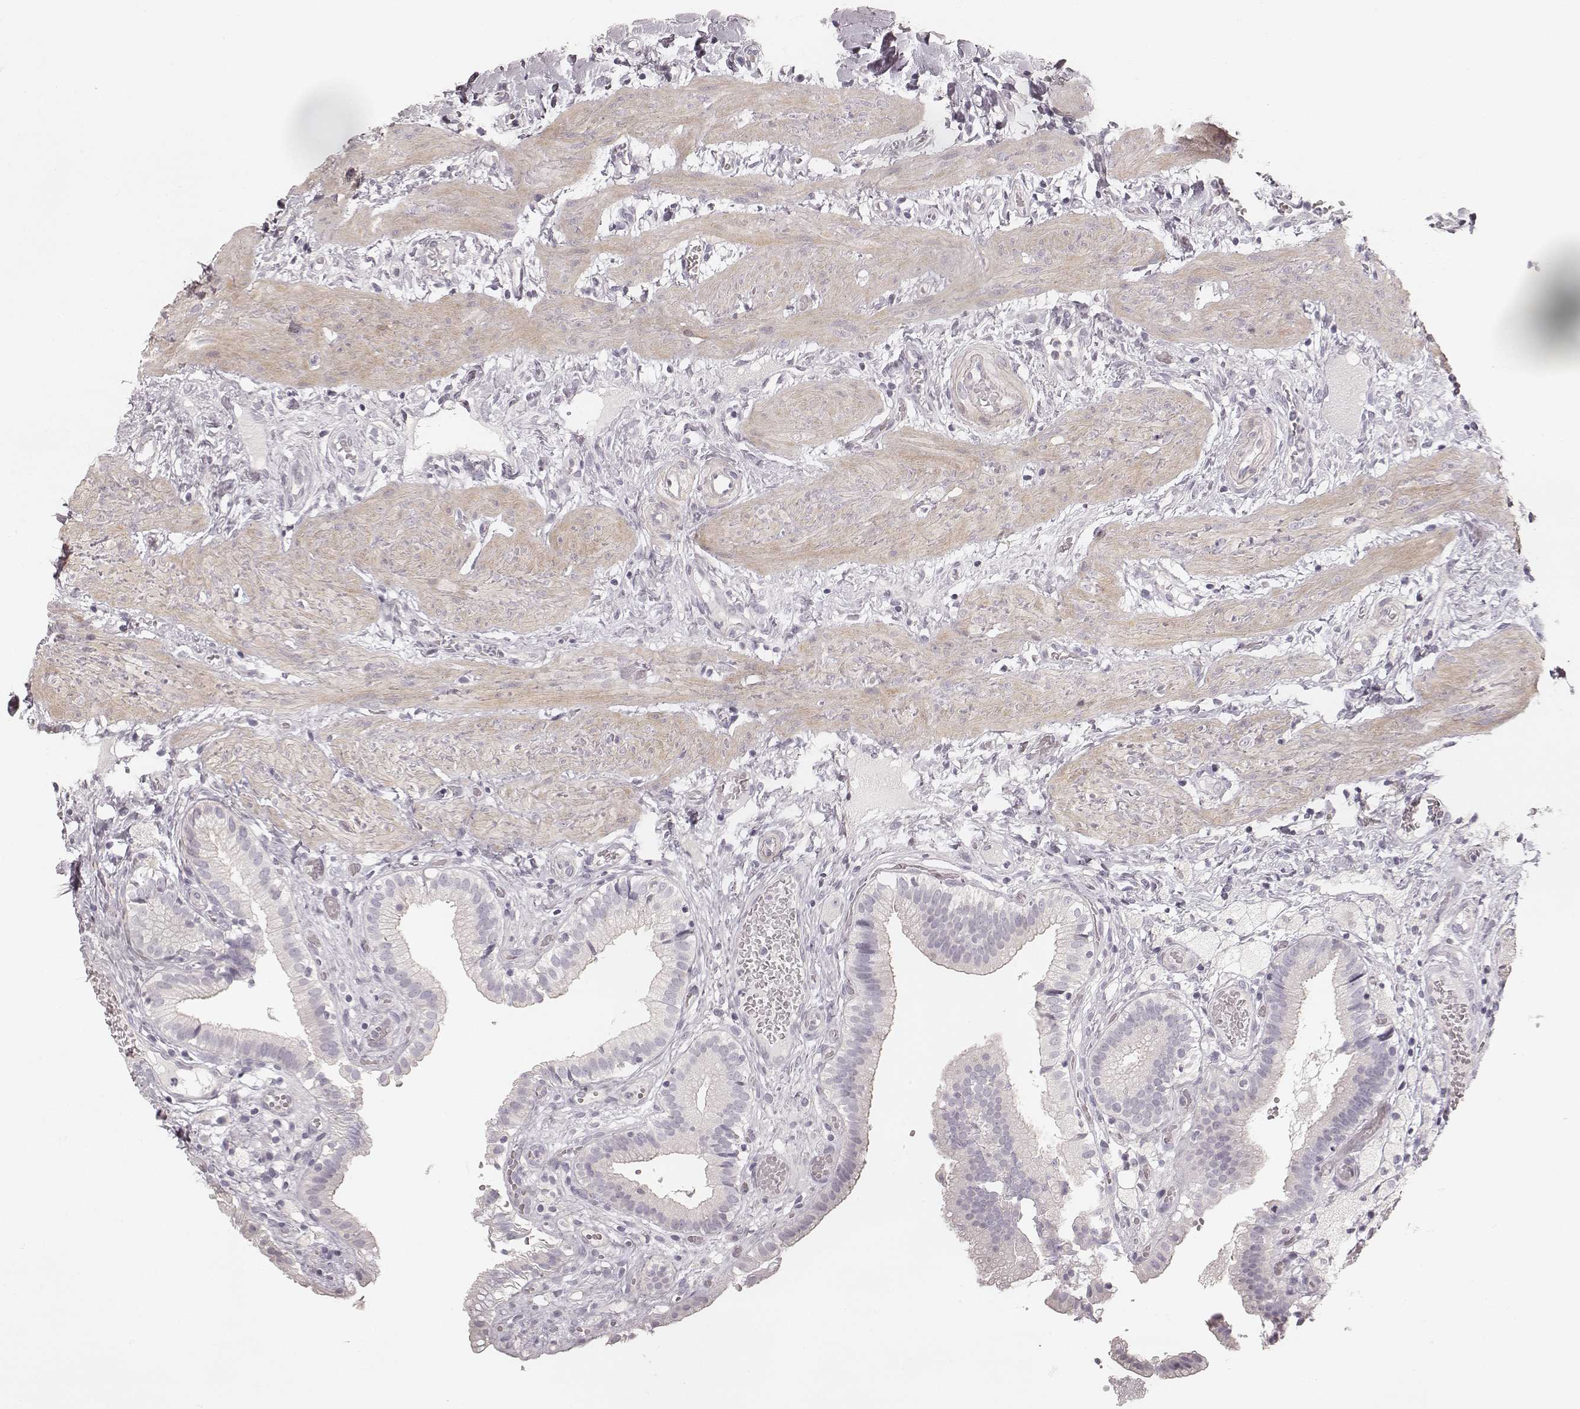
{"staining": {"intensity": "negative", "quantity": "none", "location": "none"}, "tissue": "gallbladder", "cell_type": "Glandular cells", "image_type": "normal", "snomed": [{"axis": "morphology", "description": "Normal tissue, NOS"}, {"axis": "topography", "description": "Gallbladder"}], "caption": "IHC of benign gallbladder displays no positivity in glandular cells. (DAB immunohistochemistry (IHC), high magnification).", "gene": "SPATA24", "patient": {"sex": "female", "age": 24}}